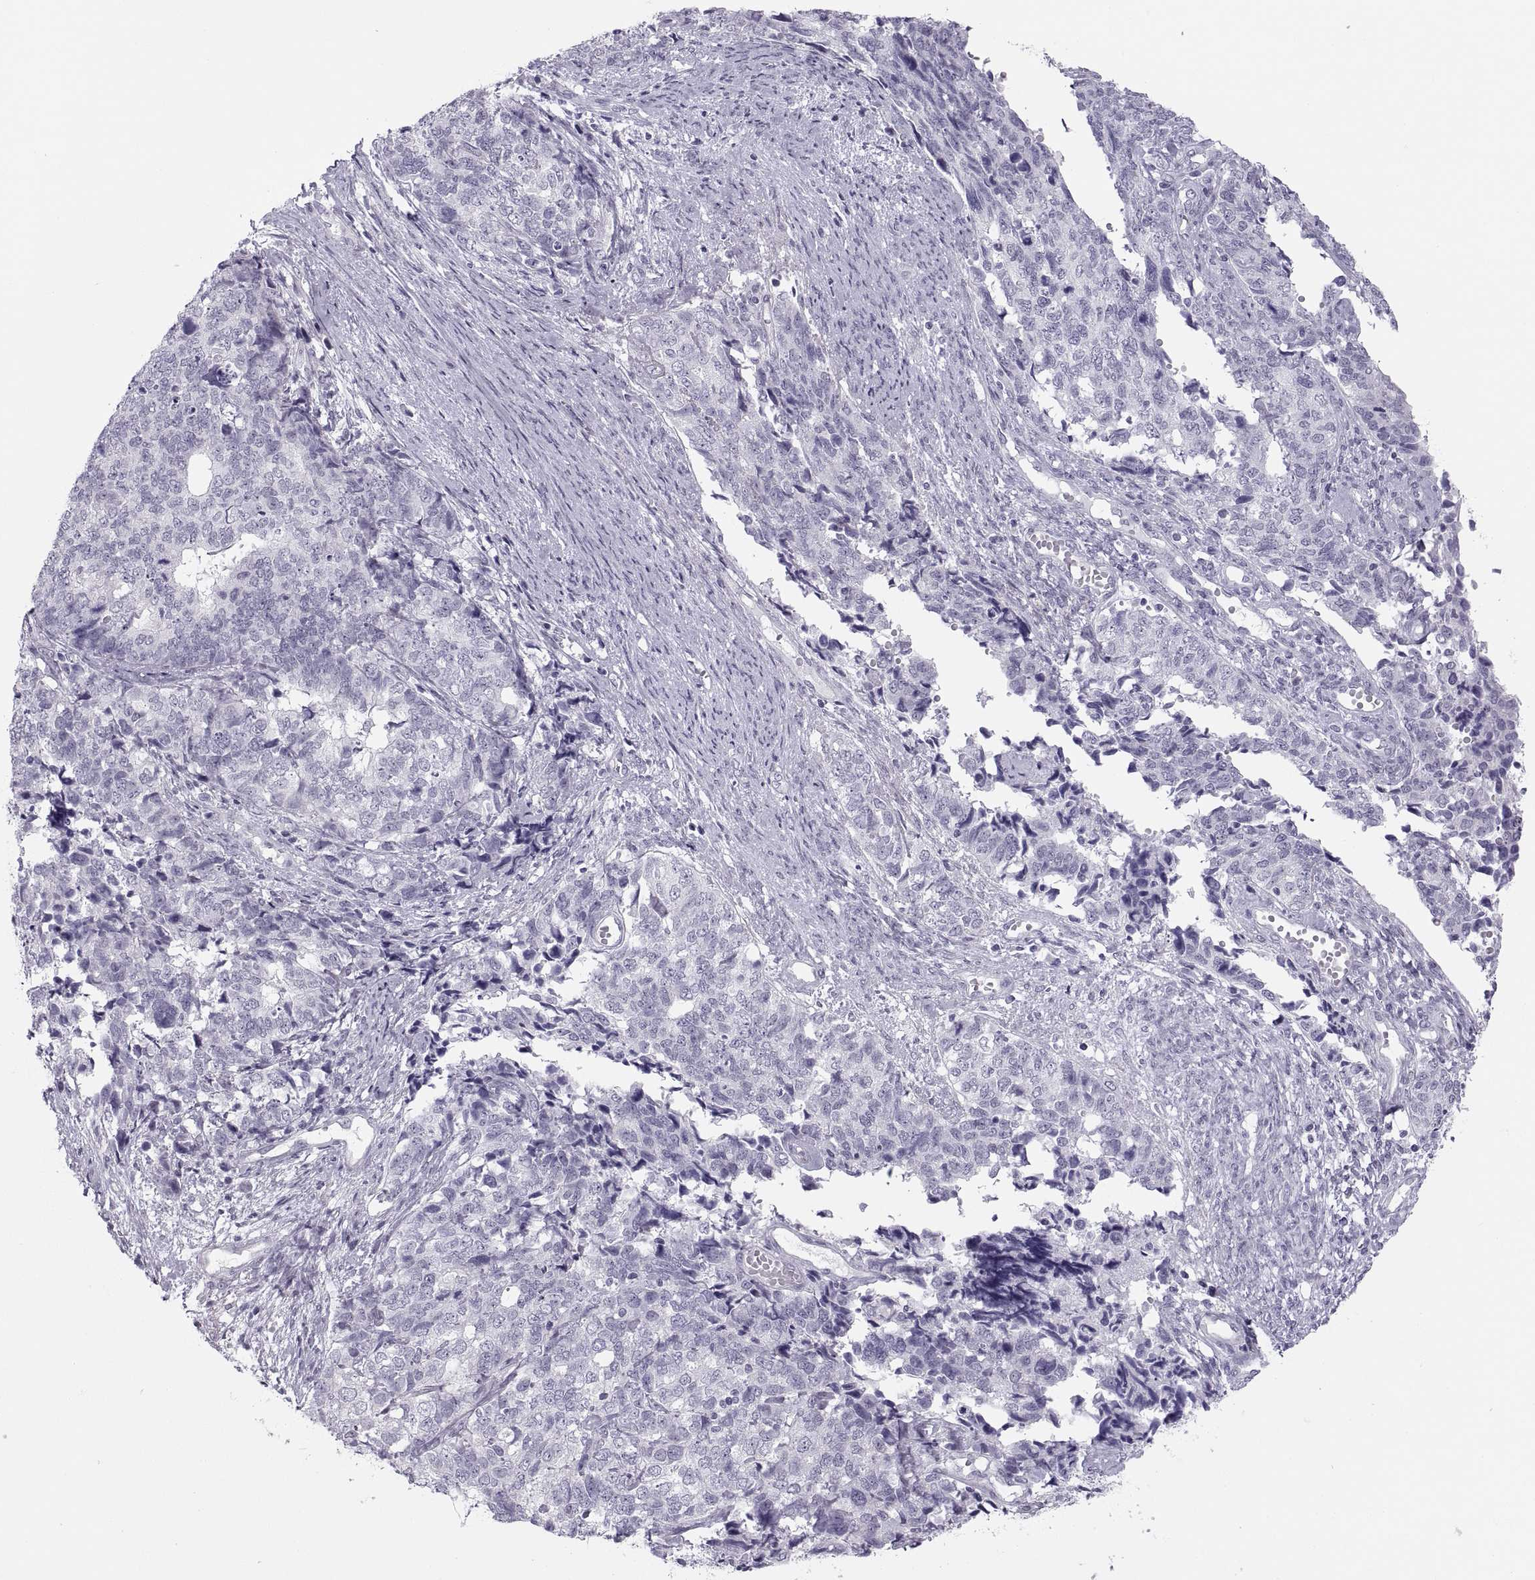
{"staining": {"intensity": "negative", "quantity": "none", "location": "none"}, "tissue": "cervical cancer", "cell_type": "Tumor cells", "image_type": "cancer", "snomed": [{"axis": "morphology", "description": "Squamous cell carcinoma, NOS"}, {"axis": "topography", "description": "Cervix"}], "caption": "The immunohistochemistry photomicrograph has no significant expression in tumor cells of cervical cancer (squamous cell carcinoma) tissue.", "gene": "C3orf22", "patient": {"sex": "female", "age": 63}}